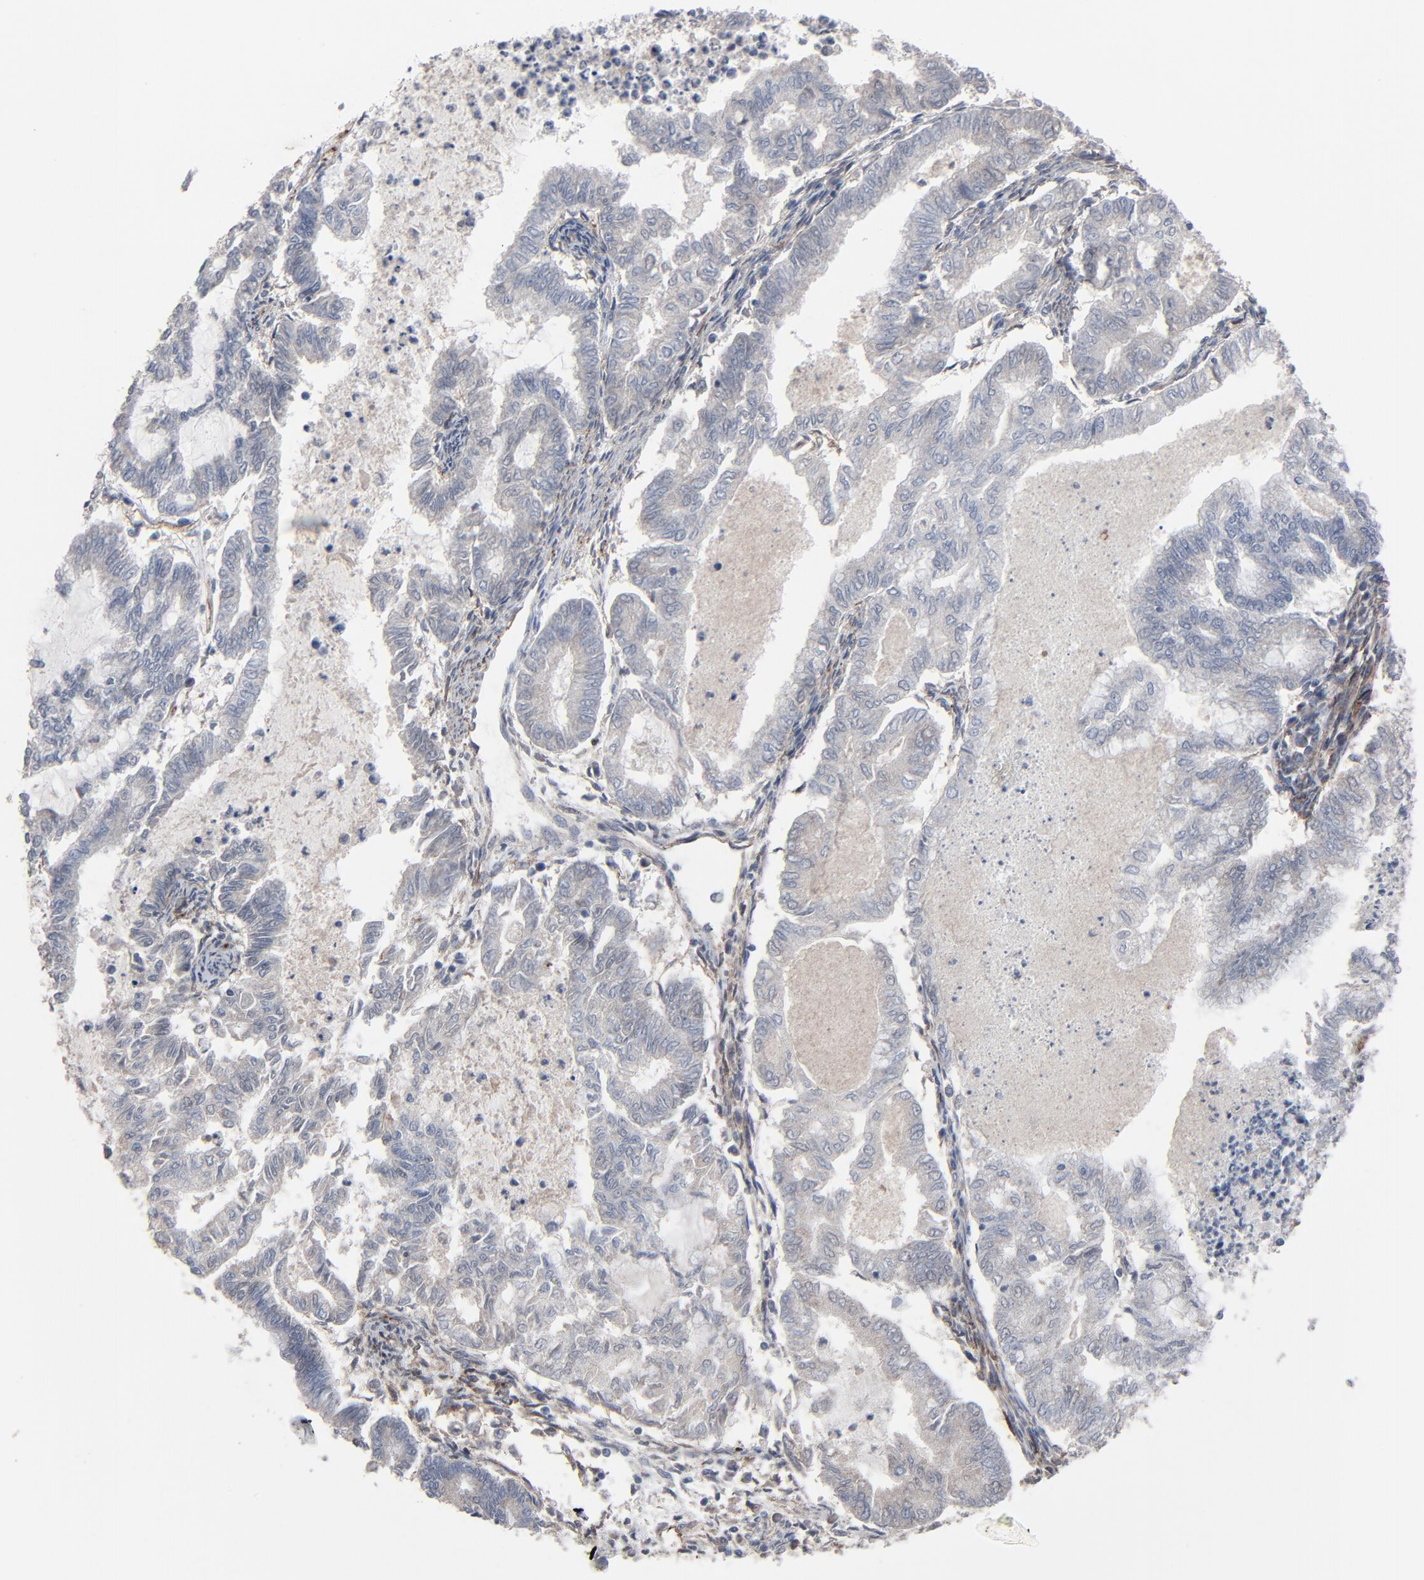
{"staining": {"intensity": "weak", "quantity": "<25%", "location": "cytoplasmic/membranous"}, "tissue": "endometrial cancer", "cell_type": "Tumor cells", "image_type": "cancer", "snomed": [{"axis": "morphology", "description": "Adenocarcinoma, NOS"}, {"axis": "topography", "description": "Endometrium"}], "caption": "Immunohistochemical staining of human endometrial adenocarcinoma shows no significant expression in tumor cells.", "gene": "JAM3", "patient": {"sex": "female", "age": 79}}